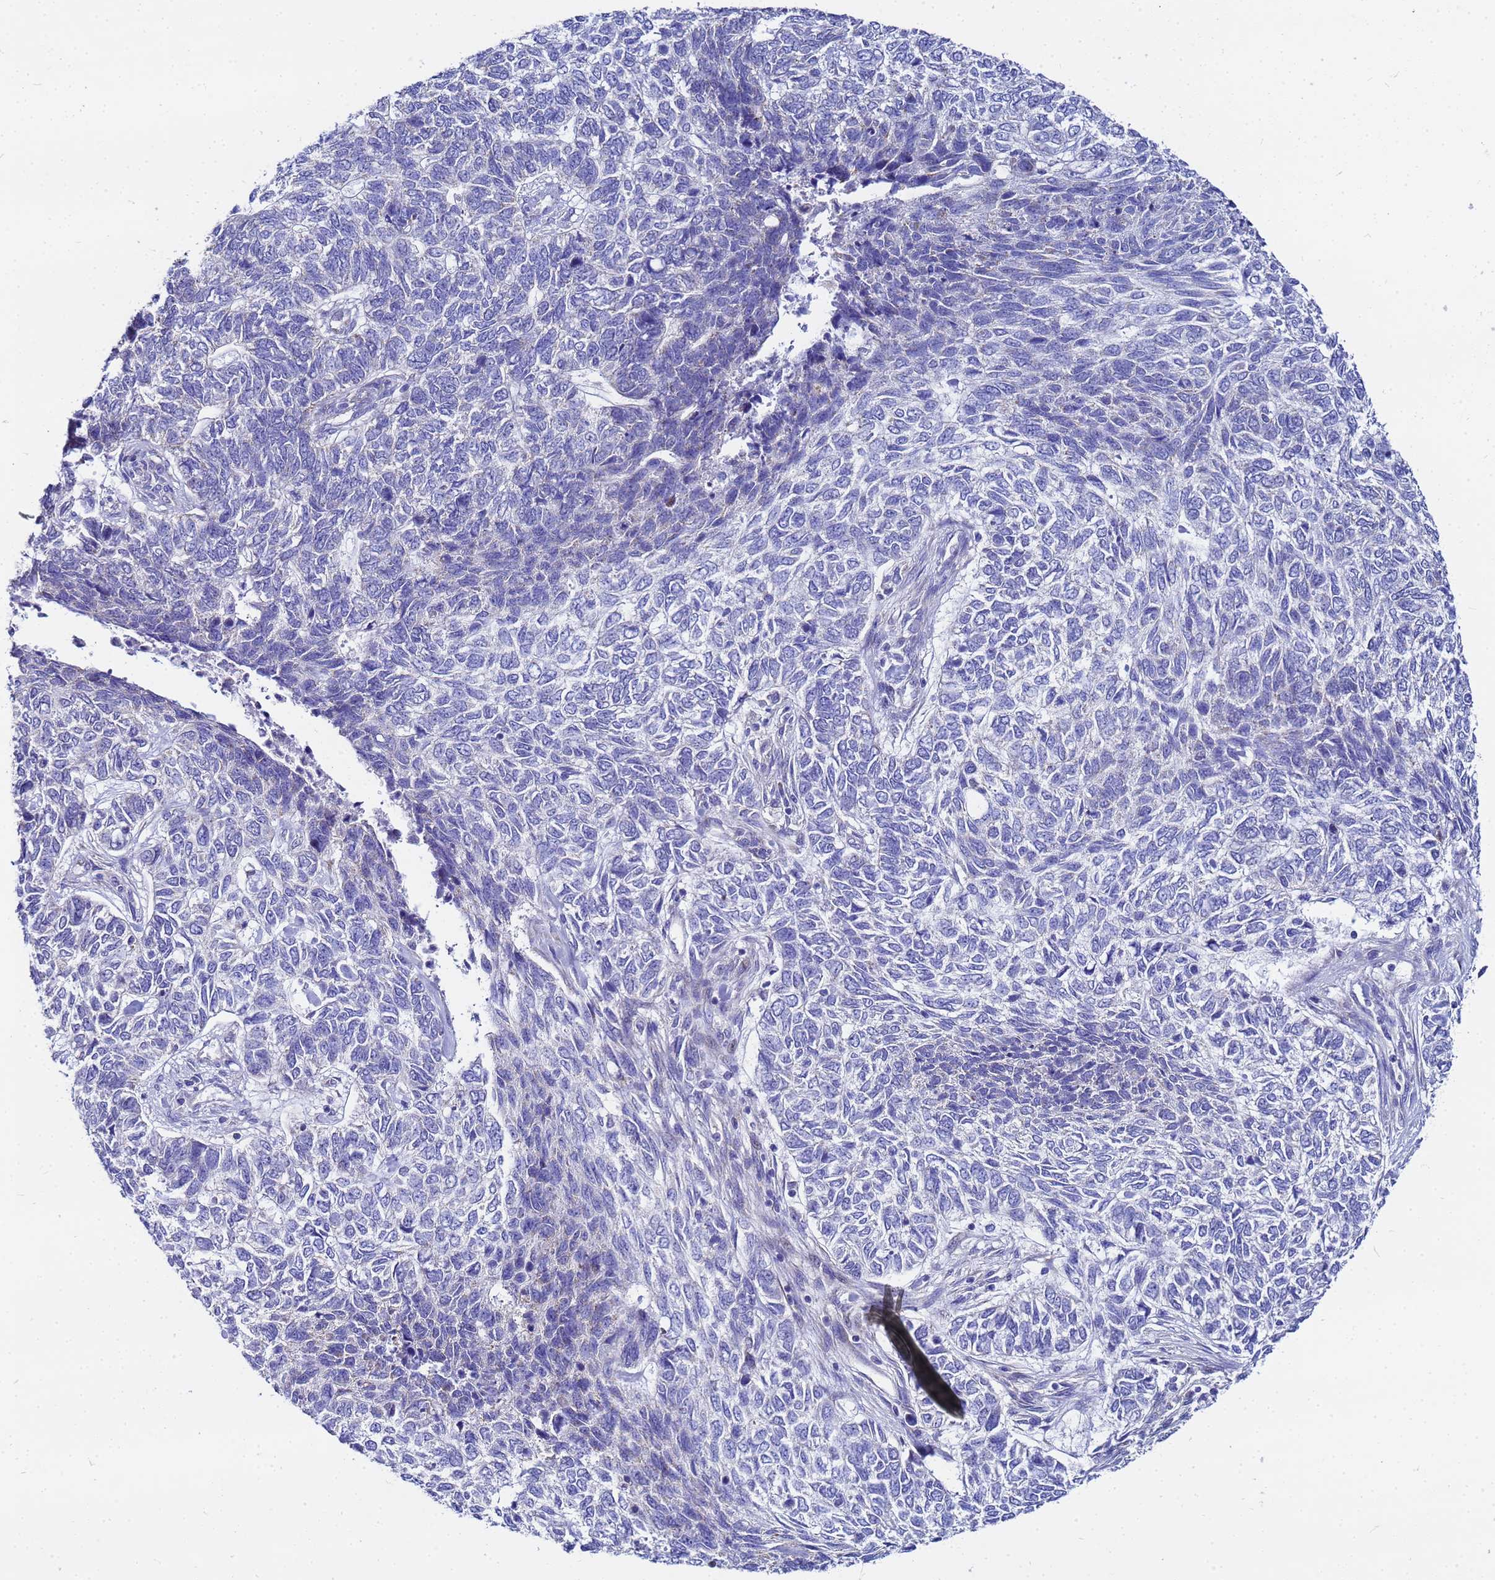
{"staining": {"intensity": "negative", "quantity": "none", "location": "none"}, "tissue": "skin cancer", "cell_type": "Tumor cells", "image_type": "cancer", "snomed": [{"axis": "morphology", "description": "Basal cell carcinoma"}, {"axis": "topography", "description": "Skin"}], "caption": "Immunohistochemistry (IHC) image of neoplastic tissue: basal cell carcinoma (skin) stained with DAB (3,3'-diaminobenzidine) displays no significant protein staining in tumor cells.", "gene": "FAHD2A", "patient": {"sex": "female", "age": 65}}